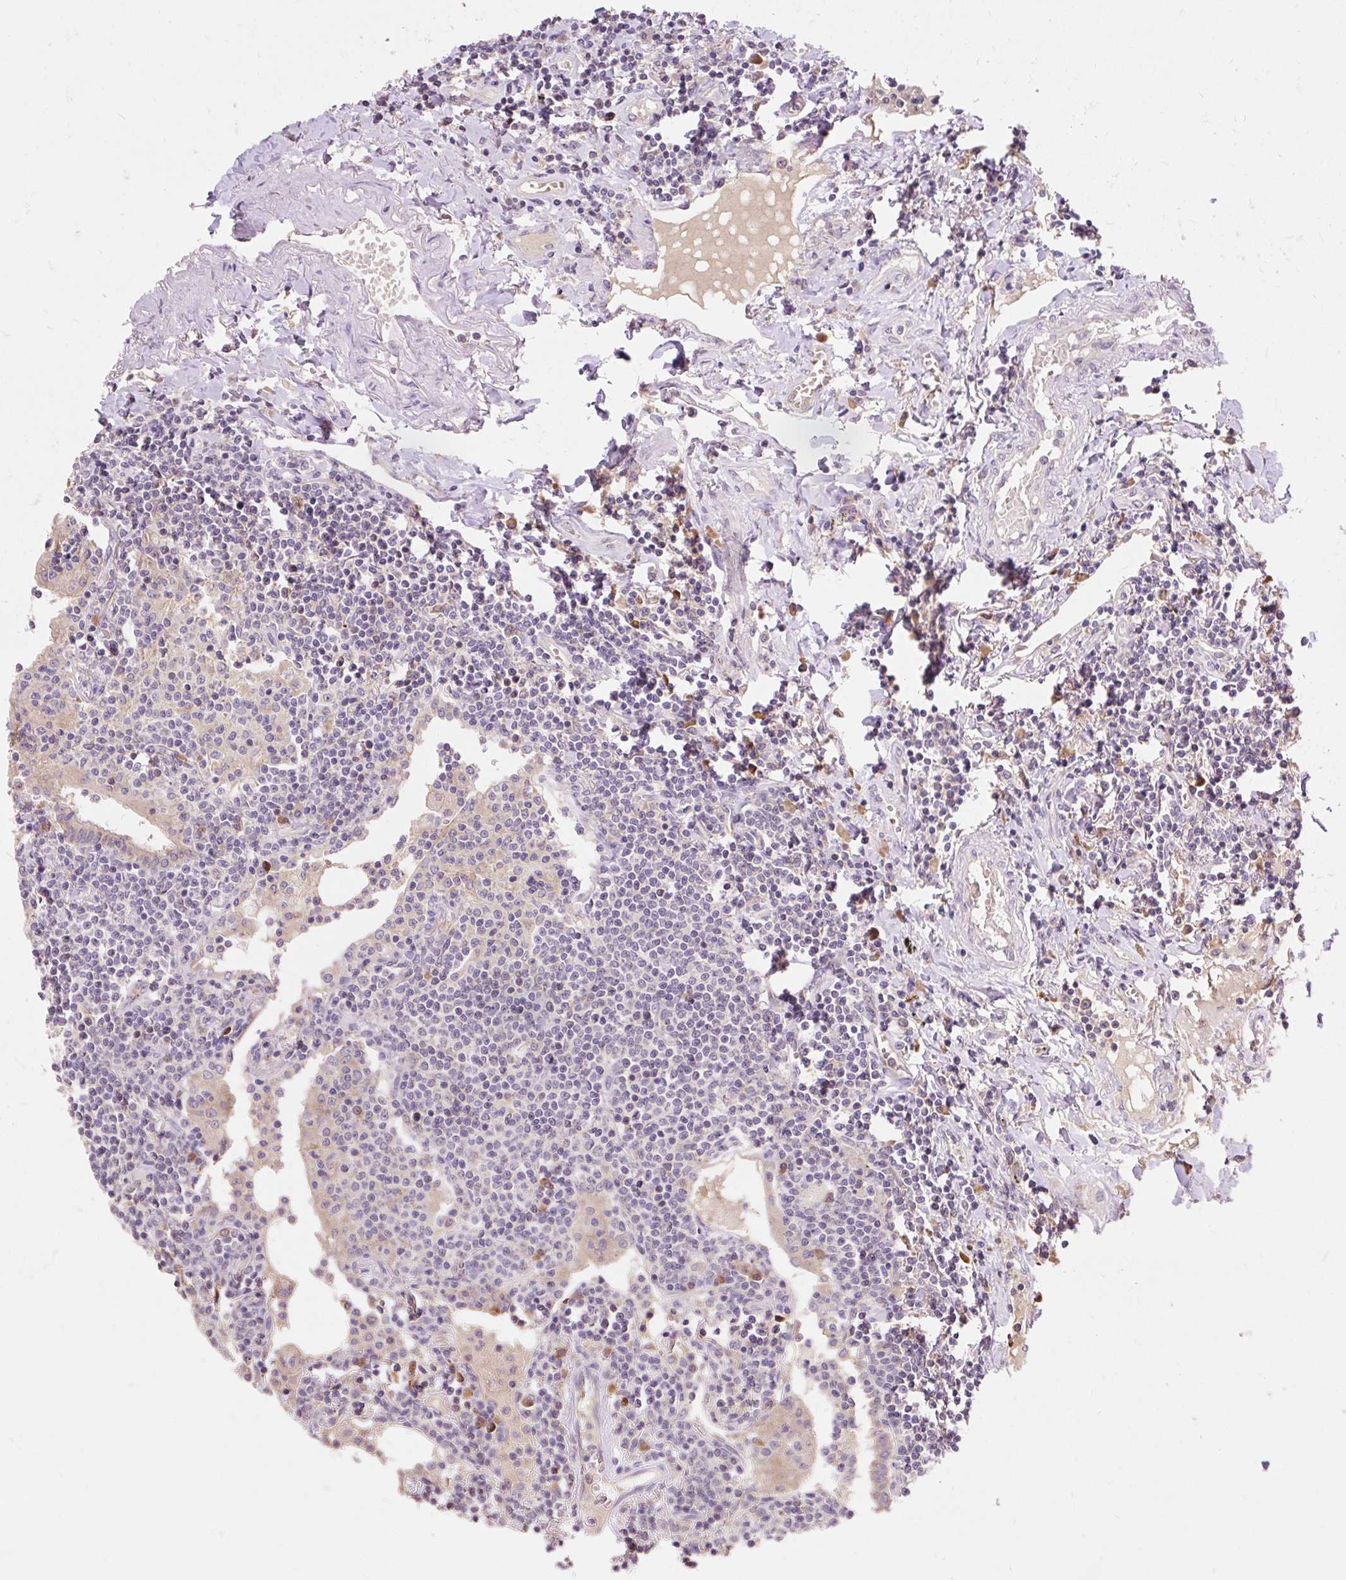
{"staining": {"intensity": "negative", "quantity": "none", "location": "none"}, "tissue": "lymphoma", "cell_type": "Tumor cells", "image_type": "cancer", "snomed": [{"axis": "morphology", "description": "Malignant lymphoma, non-Hodgkin's type, Low grade"}, {"axis": "topography", "description": "Lung"}], "caption": "Tumor cells are negative for brown protein staining in malignant lymphoma, non-Hodgkin's type (low-grade).", "gene": "SEC63", "patient": {"sex": "female", "age": 71}}